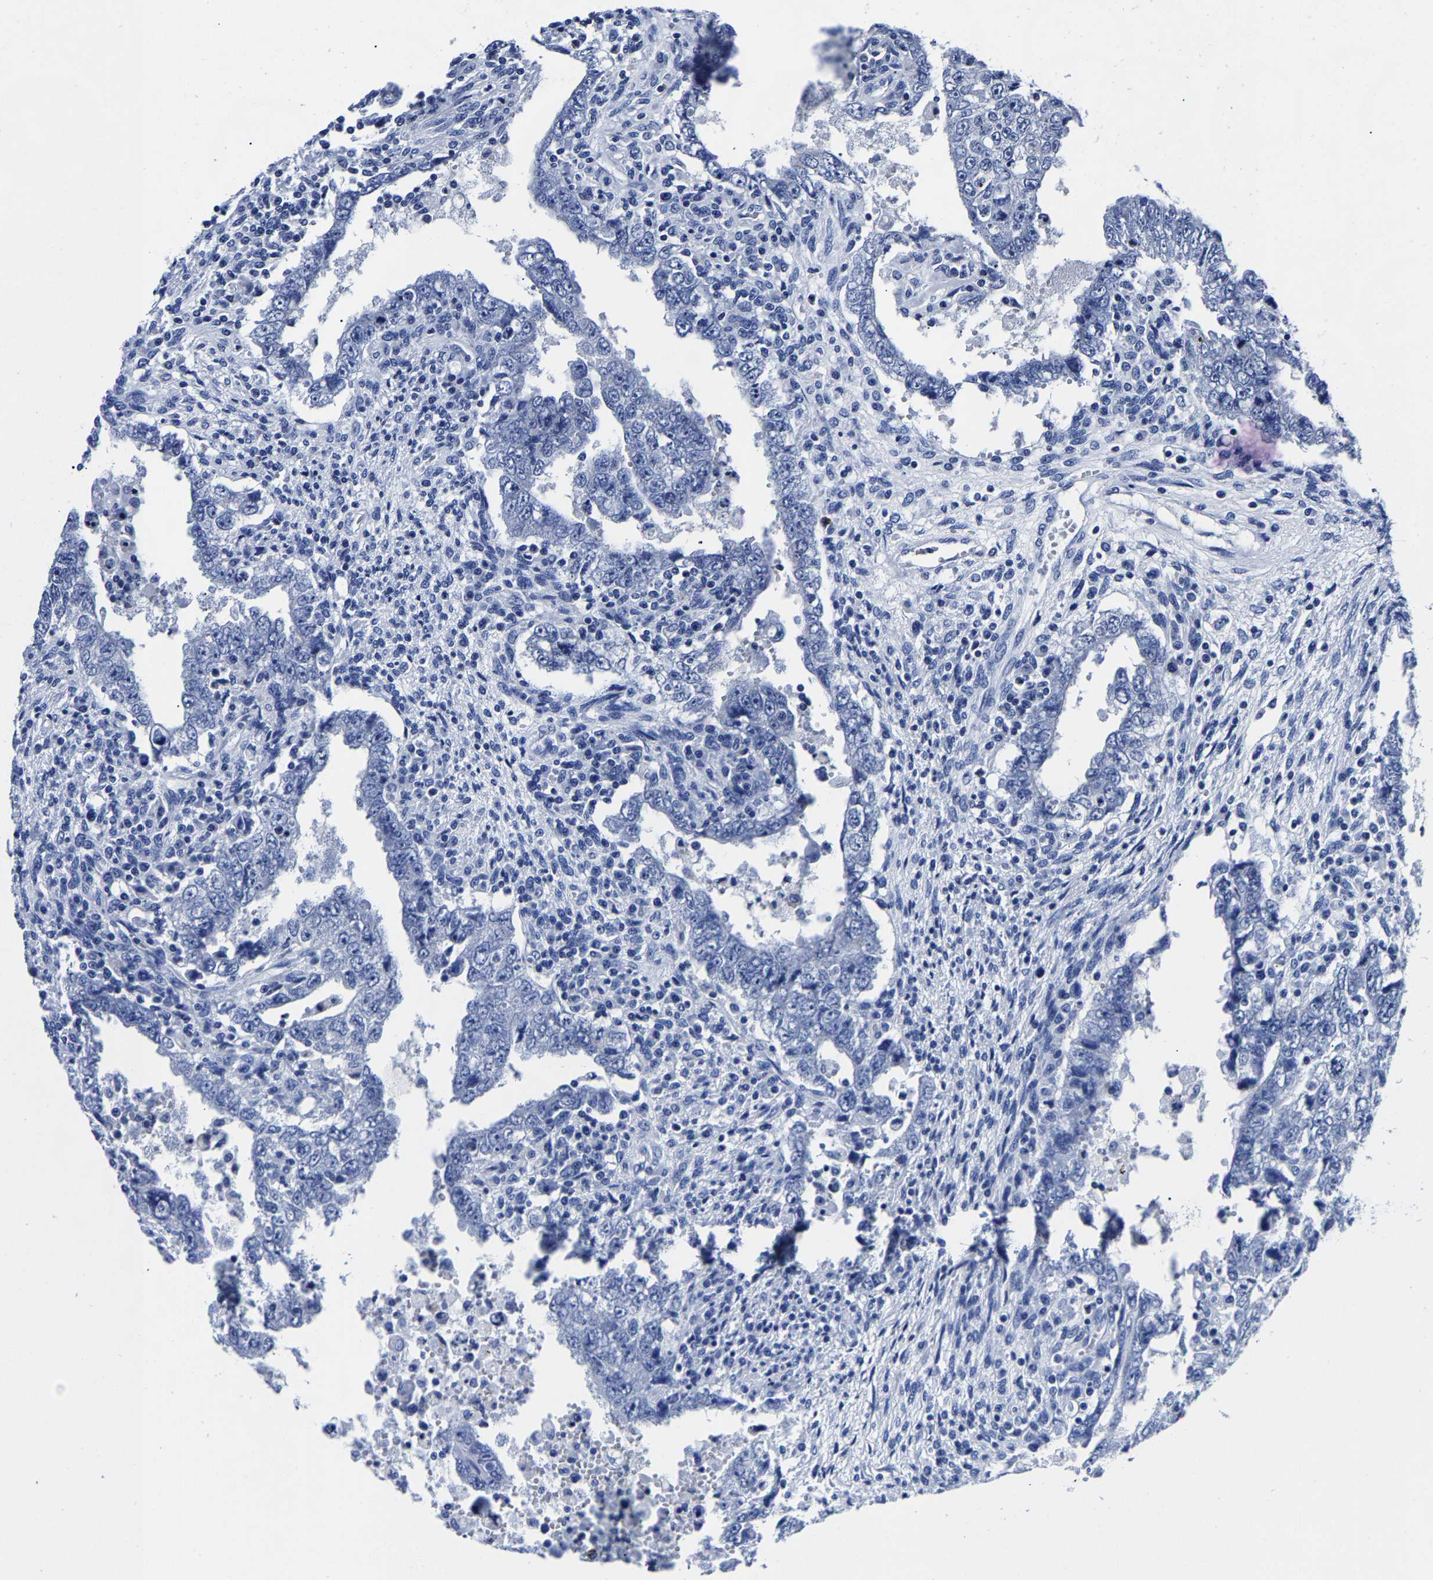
{"staining": {"intensity": "negative", "quantity": "none", "location": "none"}, "tissue": "testis cancer", "cell_type": "Tumor cells", "image_type": "cancer", "snomed": [{"axis": "morphology", "description": "Carcinoma, Embryonal, NOS"}, {"axis": "topography", "description": "Testis"}], "caption": "Testis embryonal carcinoma was stained to show a protein in brown. There is no significant positivity in tumor cells. (DAB immunohistochemistry with hematoxylin counter stain).", "gene": "CPA2", "patient": {"sex": "male", "age": 26}}